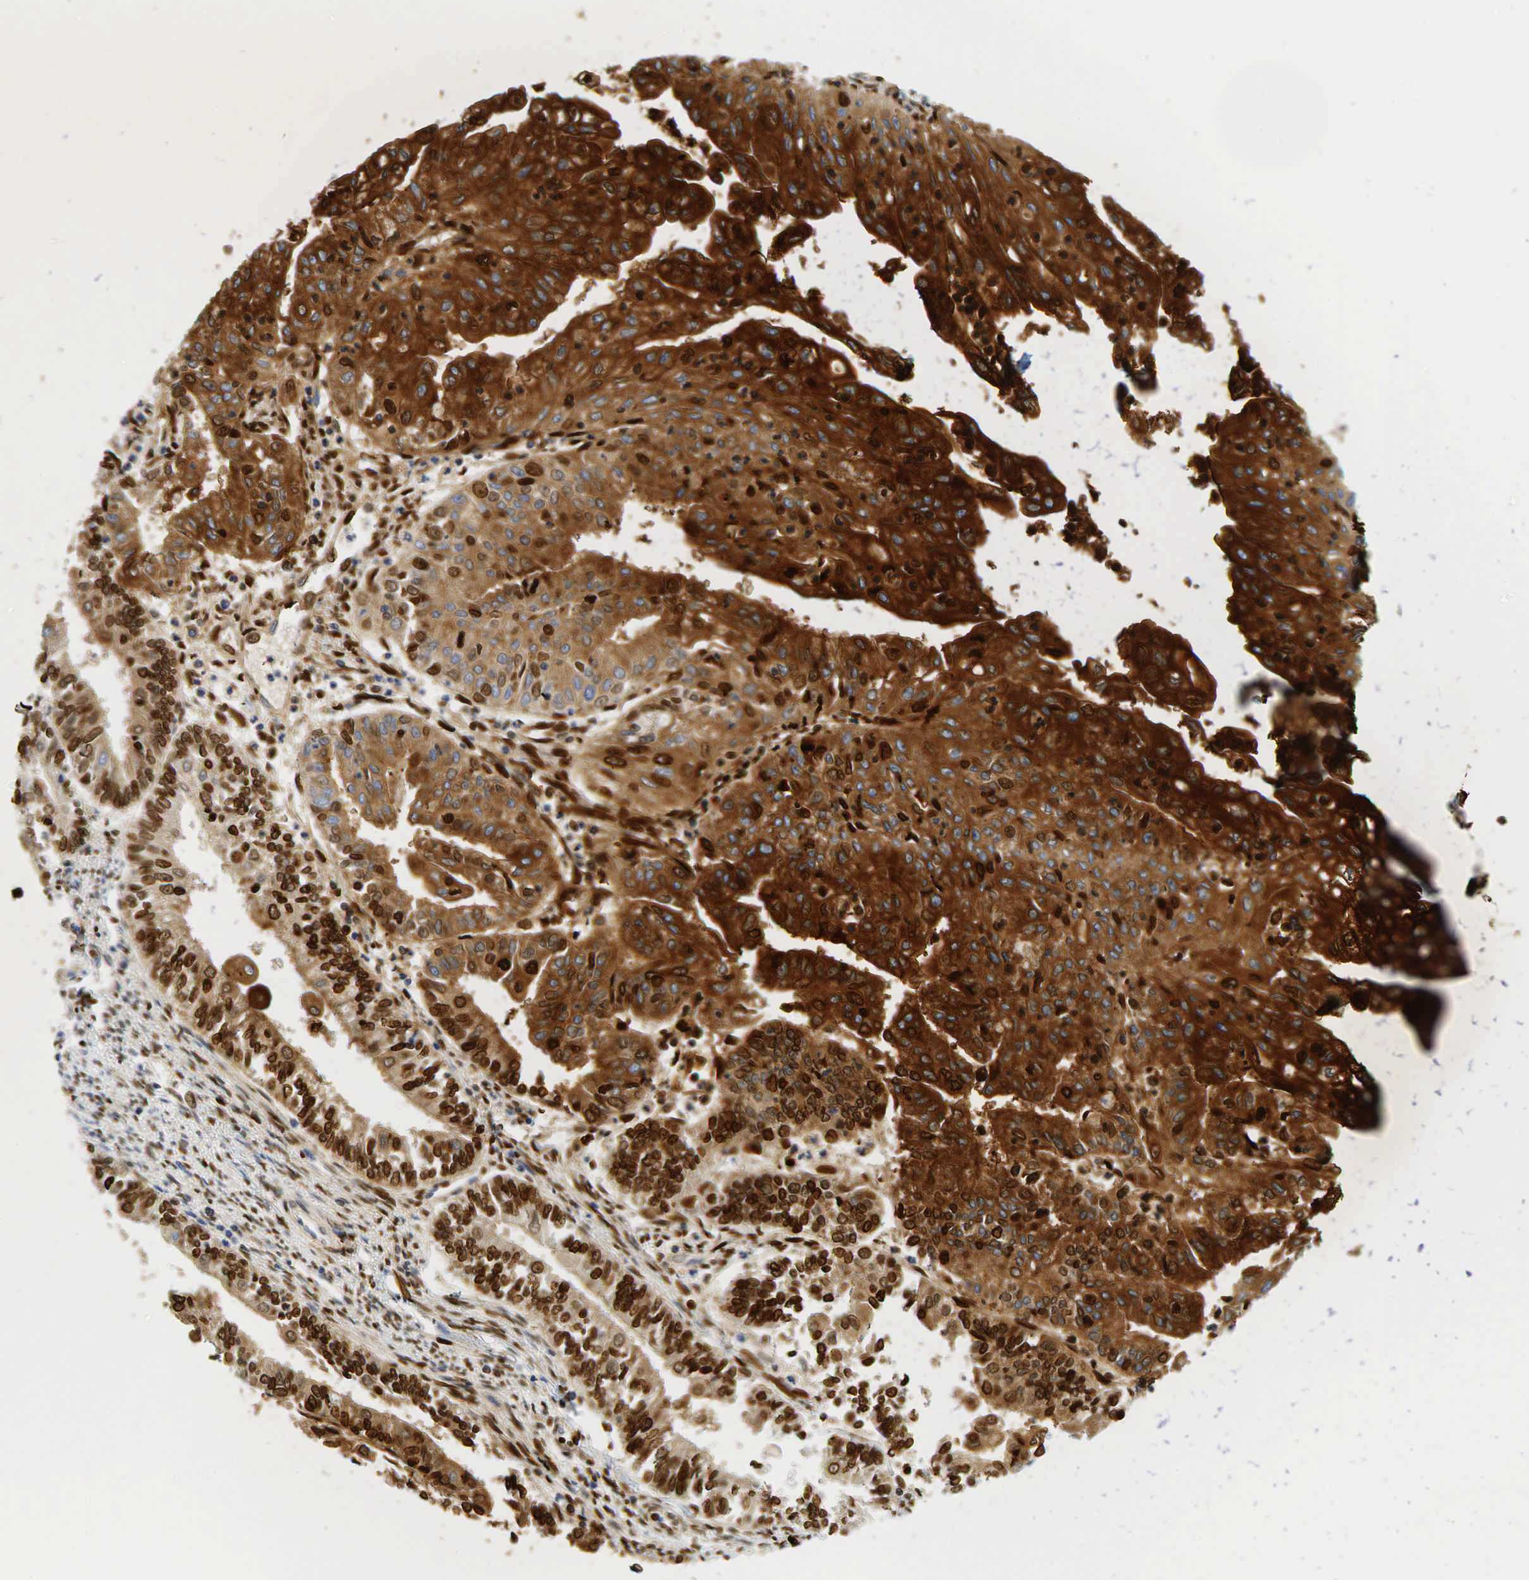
{"staining": {"intensity": "strong", "quantity": ">75%", "location": "cytoplasmic/membranous,nuclear"}, "tissue": "endometrial cancer", "cell_type": "Tumor cells", "image_type": "cancer", "snomed": [{"axis": "morphology", "description": "Adenocarcinoma, NOS"}, {"axis": "topography", "description": "Endometrium"}], "caption": "Approximately >75% of tumor cells in human endometrial cancer demonstrate strong cytoplasmic/membranous and nuclear protein positivity as visualized by brown immunohistochemical staining.", "gene": "CEACAM5", "patient": {"sex": "female", "age": 75}}